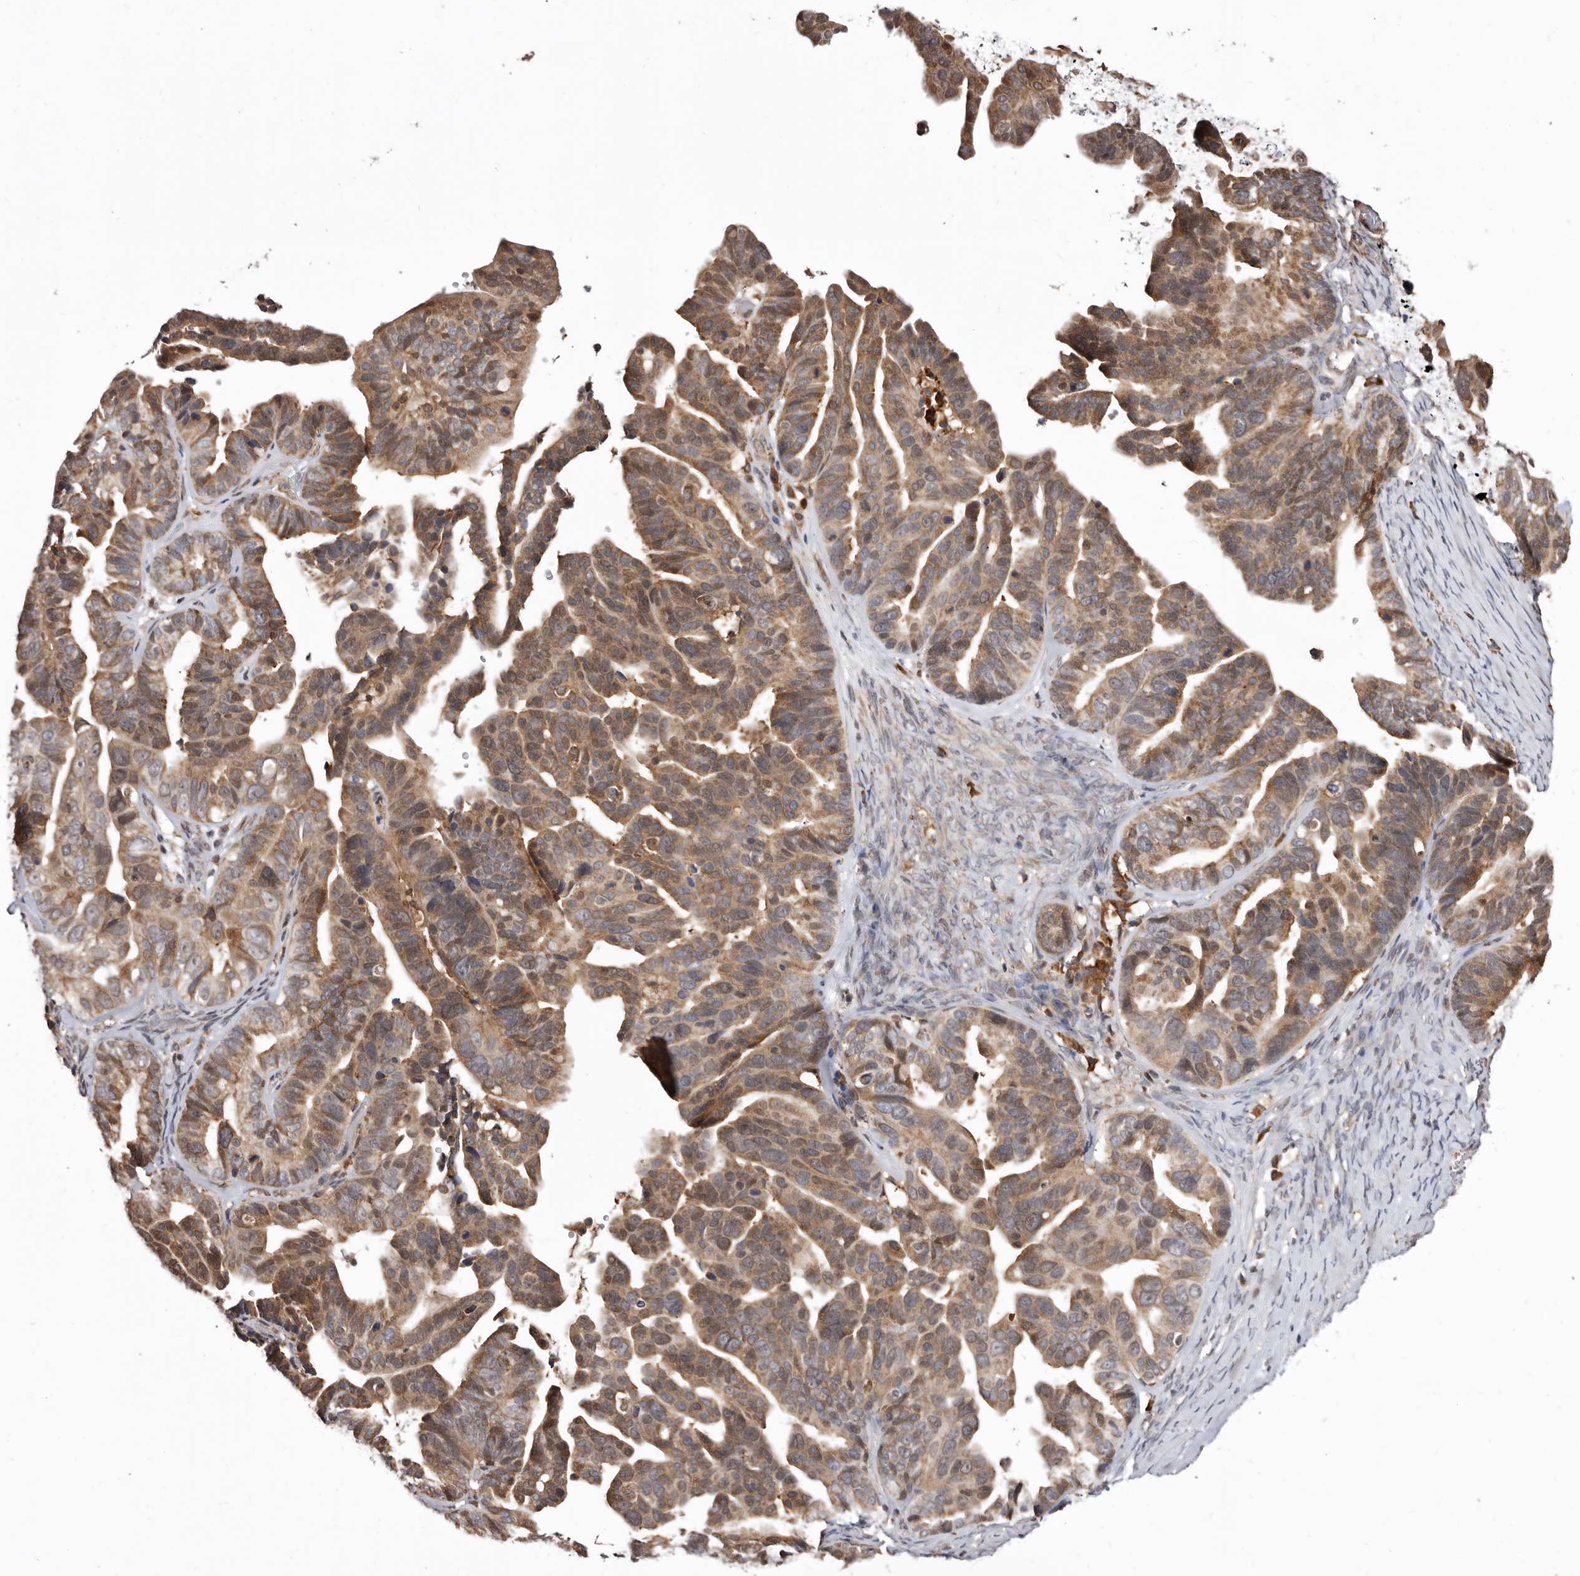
{"staining": {"intensity": "moderate", "quantity": ">75%", "location": "cytoplasmic/membranous"}, "tissue": "ovarian cancer", "cell_type": "Tumor cells", "image_type": "cancer", "snomed": [{"axis": "morphology", "description": "Cystadenocarcinoma, serous, NOS"}, {"axis": "topography", "description": "Ovary"}], "caption": "High-magnification brightfield microscopy of ovarian cancer stained with DAB (brown) and counterstained with hematoxylin (blue). tumor cells exhibit moderate cytoplasmic/membranous expression is present in approximately>75% of cells.", "gene": "RRM2B", "patient": {"sex": "female", "age": 56}}